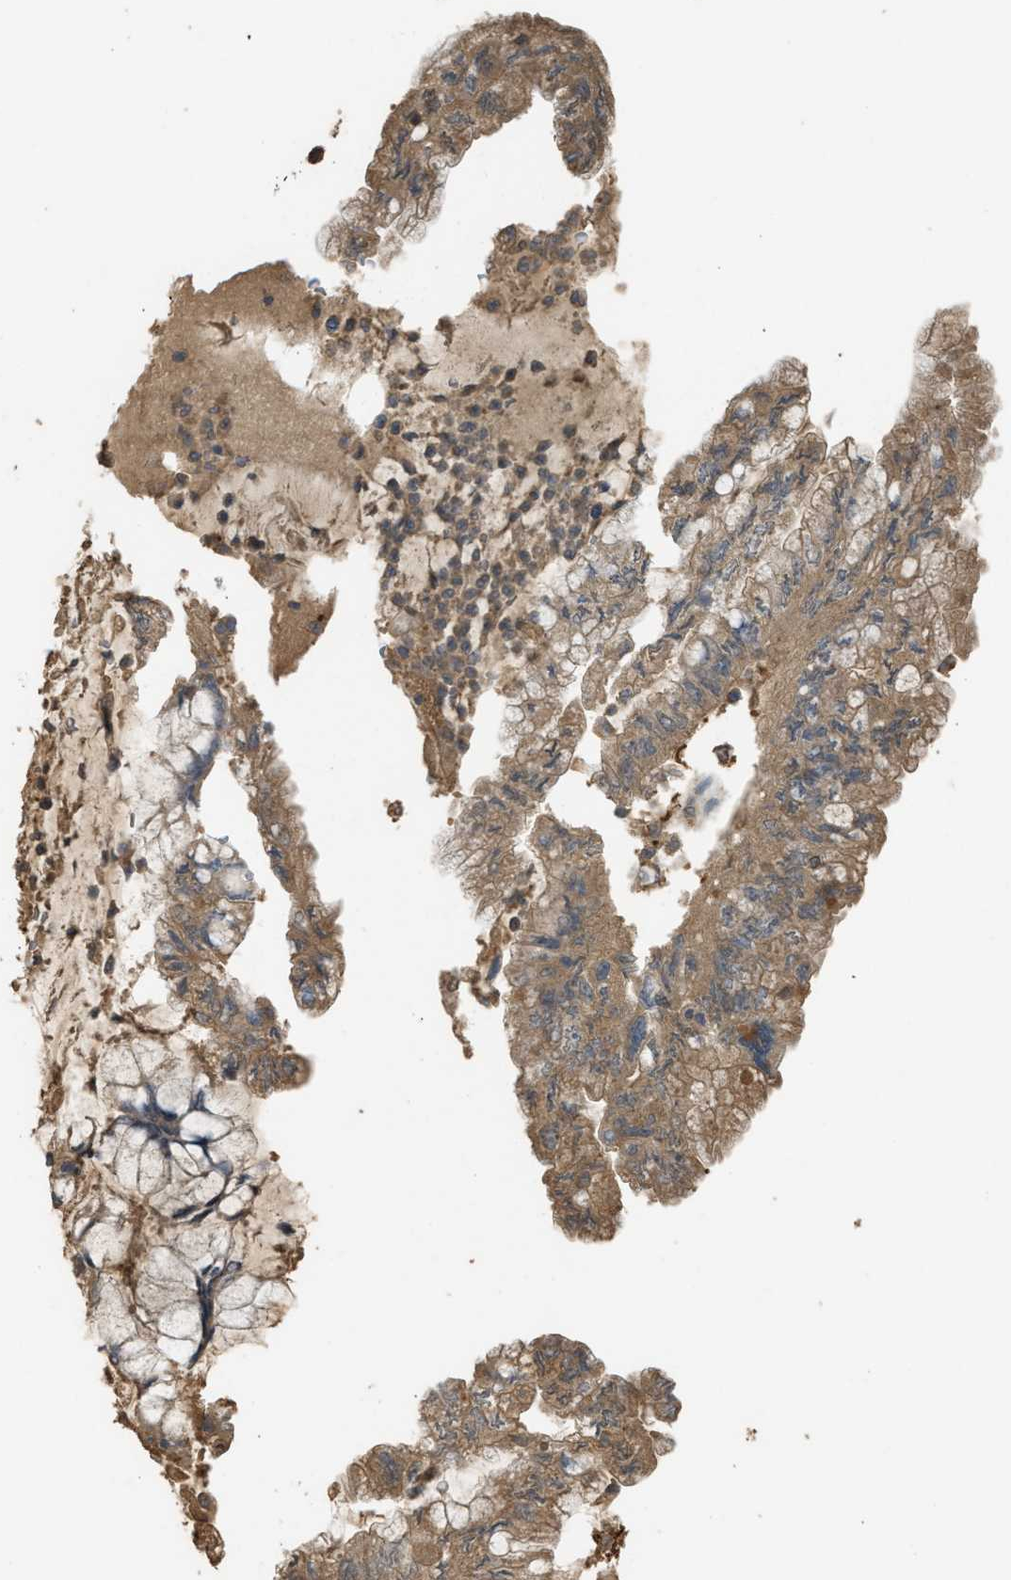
{"staining": {"intensity": "moderate", "quantity": "<25%", "location": "cytoplasmic/membranous"}, "tissue": "pancreatic cancer", "cell_type": "Tumor cells", "image_type": "cancer", "snomed": [{"axis": "morphology", "description": "Adenocarcinoma, NOS"}, {"axis": "topography", "description": "Pancreas"}], "caption": "Human pancreatic cancer (adenocarcinoma) stained with a protein marker displays moderate staining in tumor cells.", "gene": "ARHGDIA", "patient": {"sex": "female", "age": 73}}